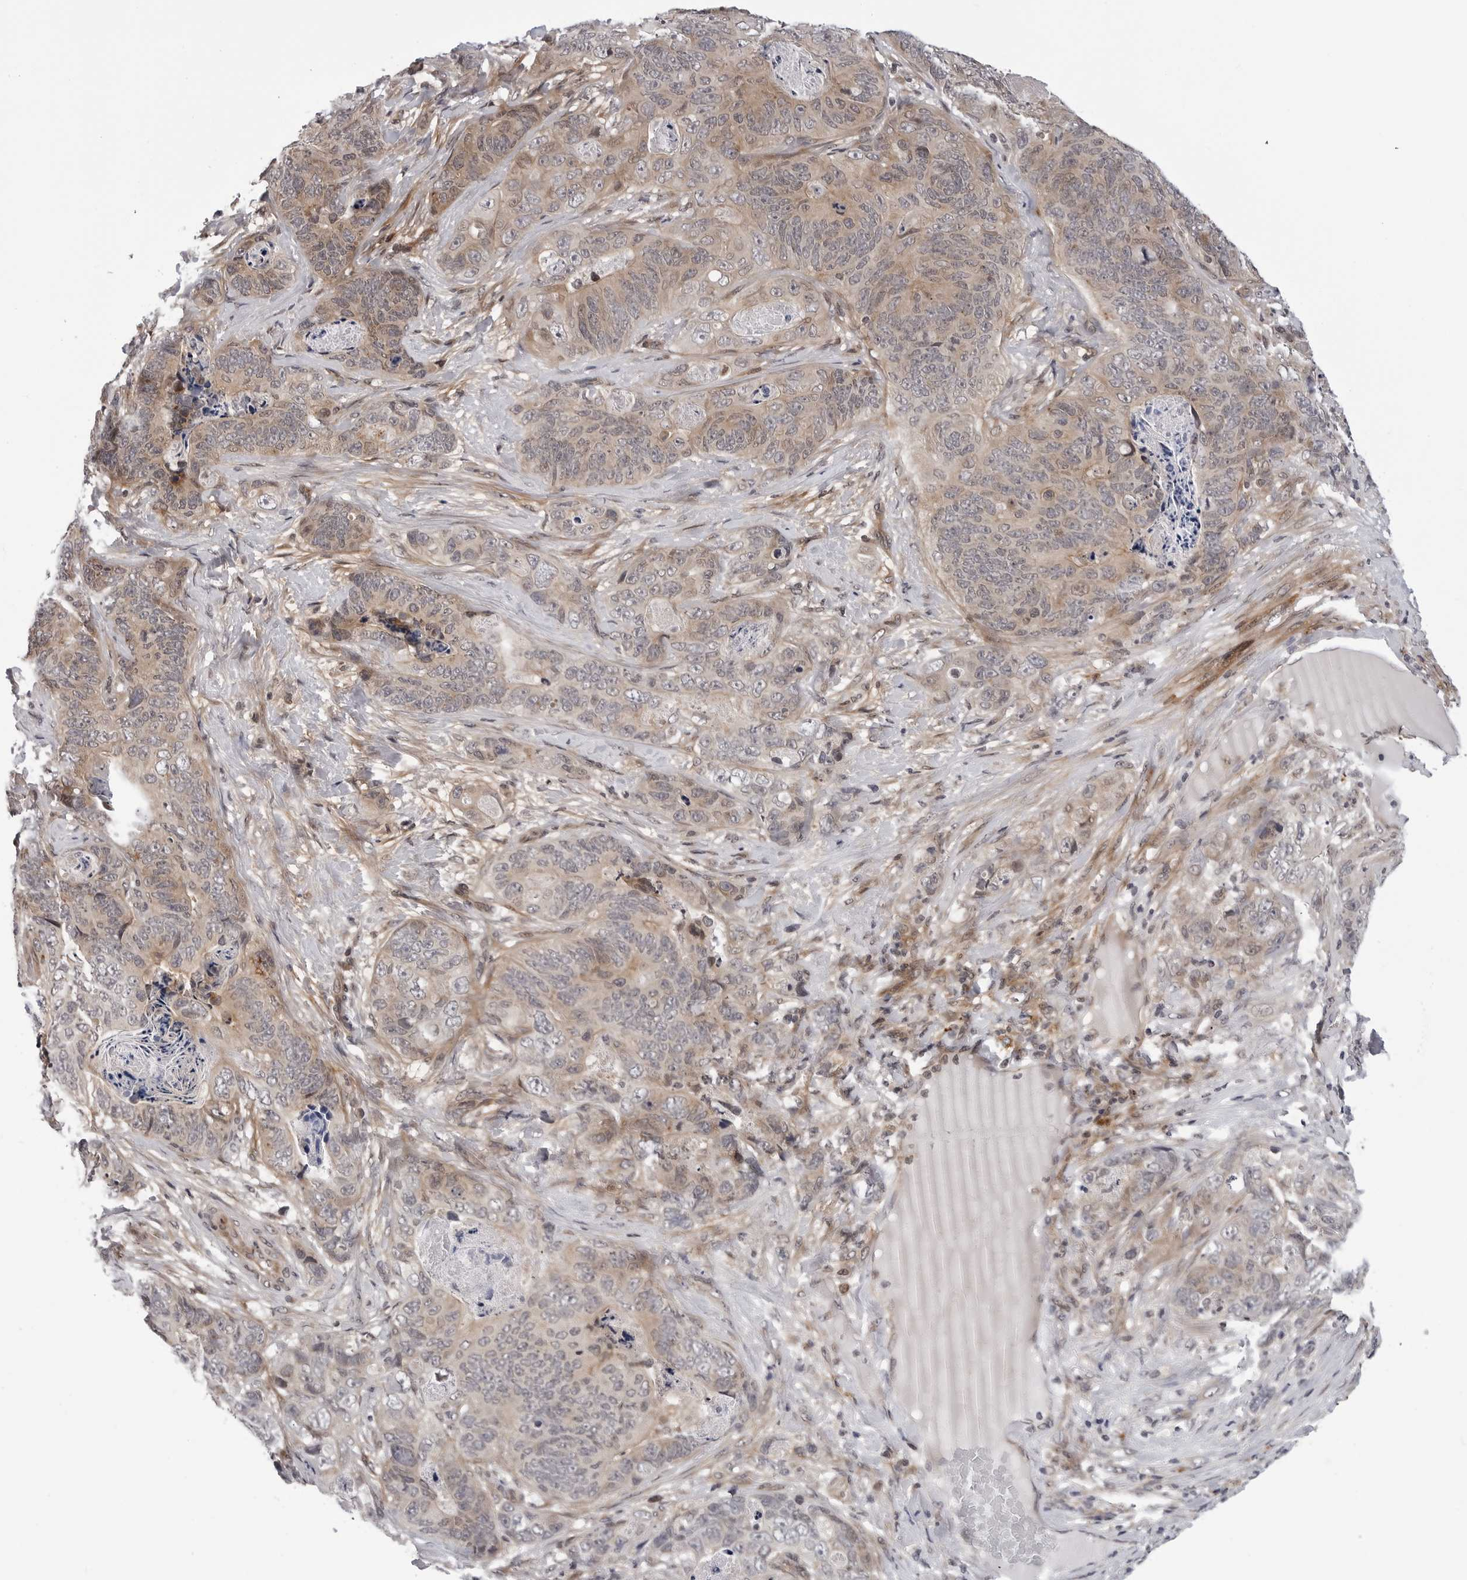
{"staining": {"intensity": "weak", "quantity": ">75%", "location": "cytoplasmic/membranous"}, "tissue": "stomach cancer", "cell_type": "Tumor cells", "image_type": "cancer", "snomed": [{"axis": "morphology", "description": "Normal tissue, NOS"}, {"axis": "morphology", "description": "Adenocarcinoma, NOS"}, {"axis": "topography", "description": "Stomach"}], "caption": "Stomach cancer tissue displays weak cytoplasmic/membranous staining in about >75% of tumor cells, visualized by immunohistochemistry.", "gene": "KIAA1614", "patient": {"sex": "female", "age": 89}}